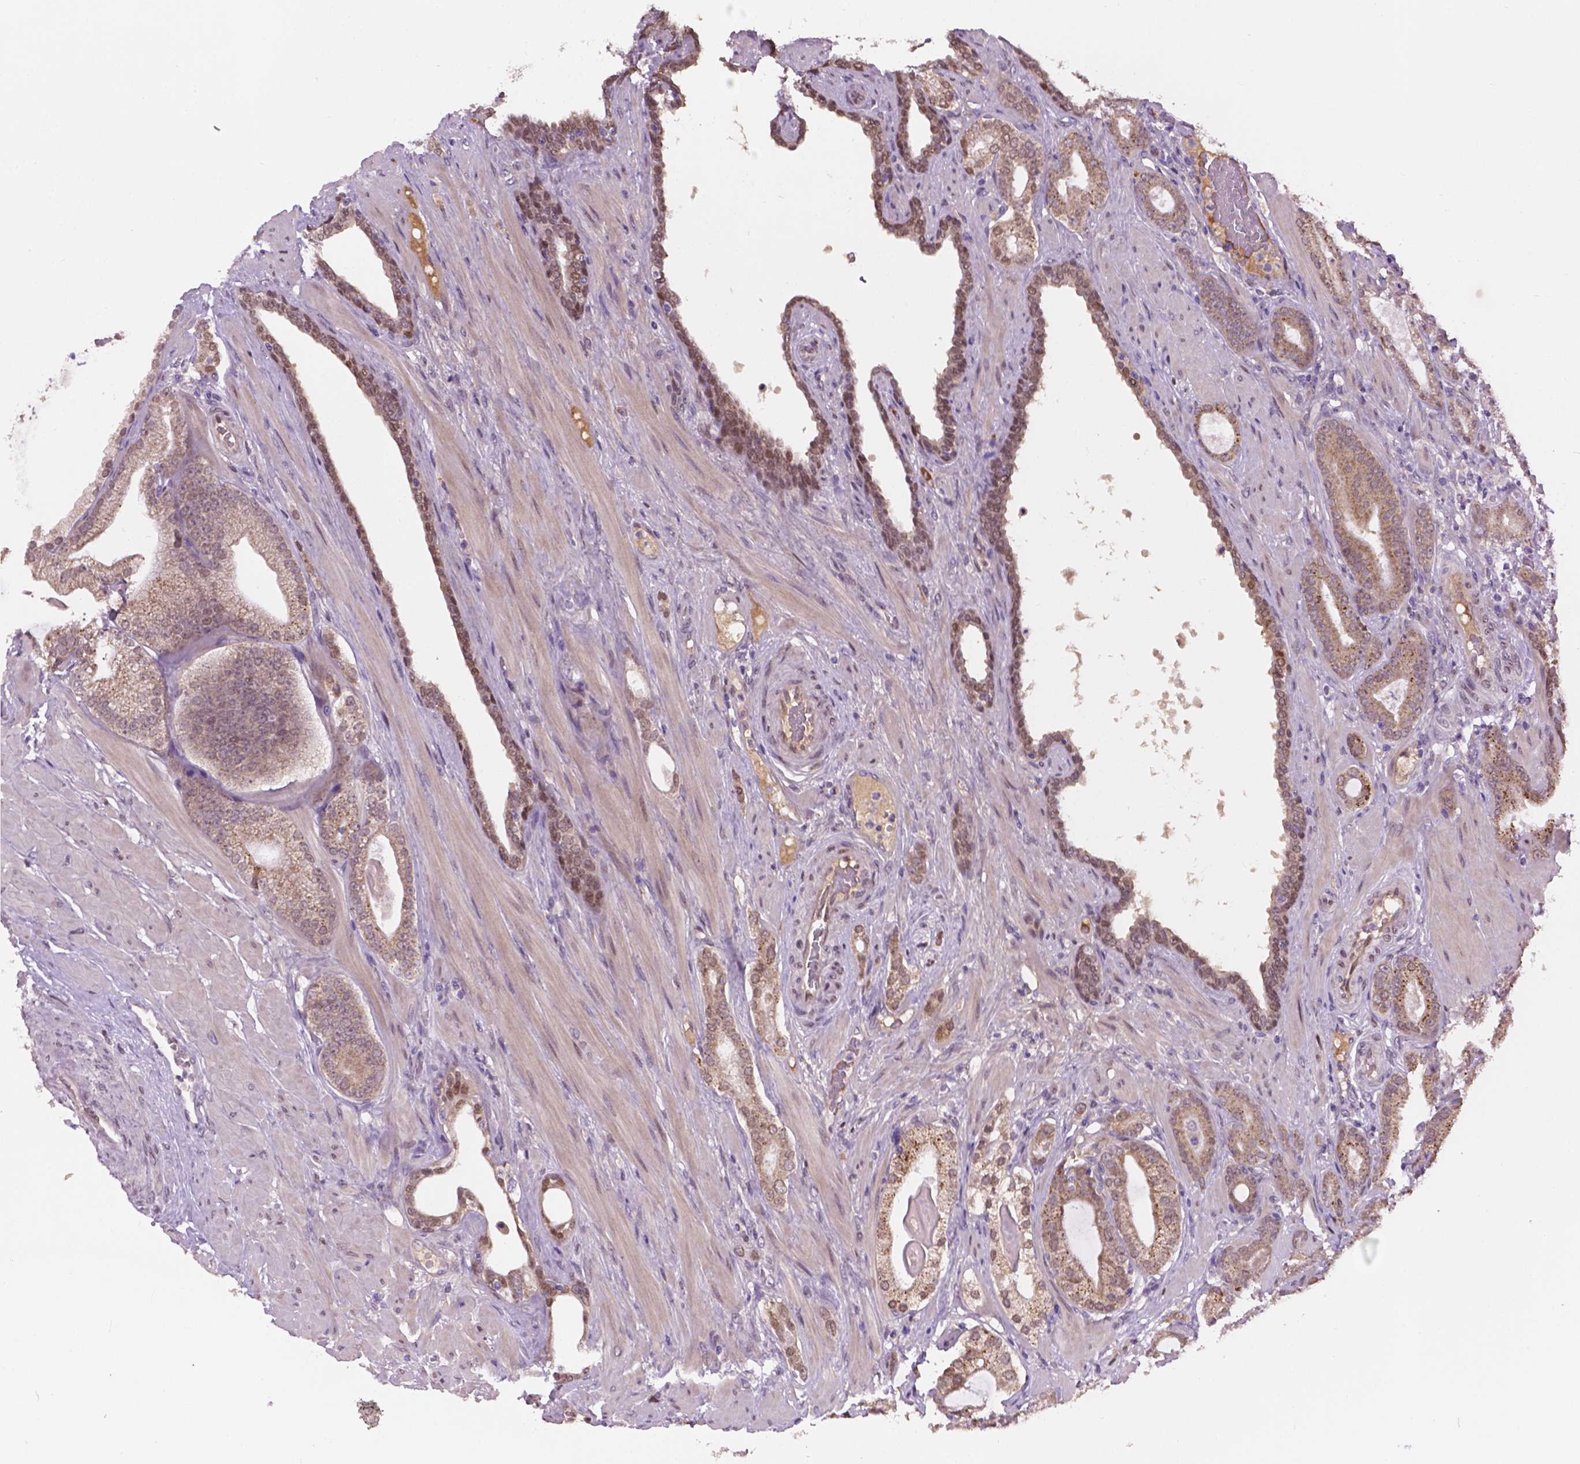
{"staining": {"intensity": "negative", "quantity": "none", "location": "none"}, "tissue": "prostate cancer", "cell_type": "Tumor cells", "image_type": "cancer", "snomed": [{"axis": "morphology", "description": "Adenocarcinoma, Low grade"}, {"axis": "topography", "description": "Prostate"}], "caption": "The photomicrograph displays no significant positivity in tumor cells of prostate low-grade adenocarcinoma. (Stains: DAB (3,3'-diaminobenzidine) IHC with hematoxylin counter stain, Microscopy: brightfield microscopy at high magnification).", "gene": "IRF6", "patient": {"sex": "male", "age": 57}}